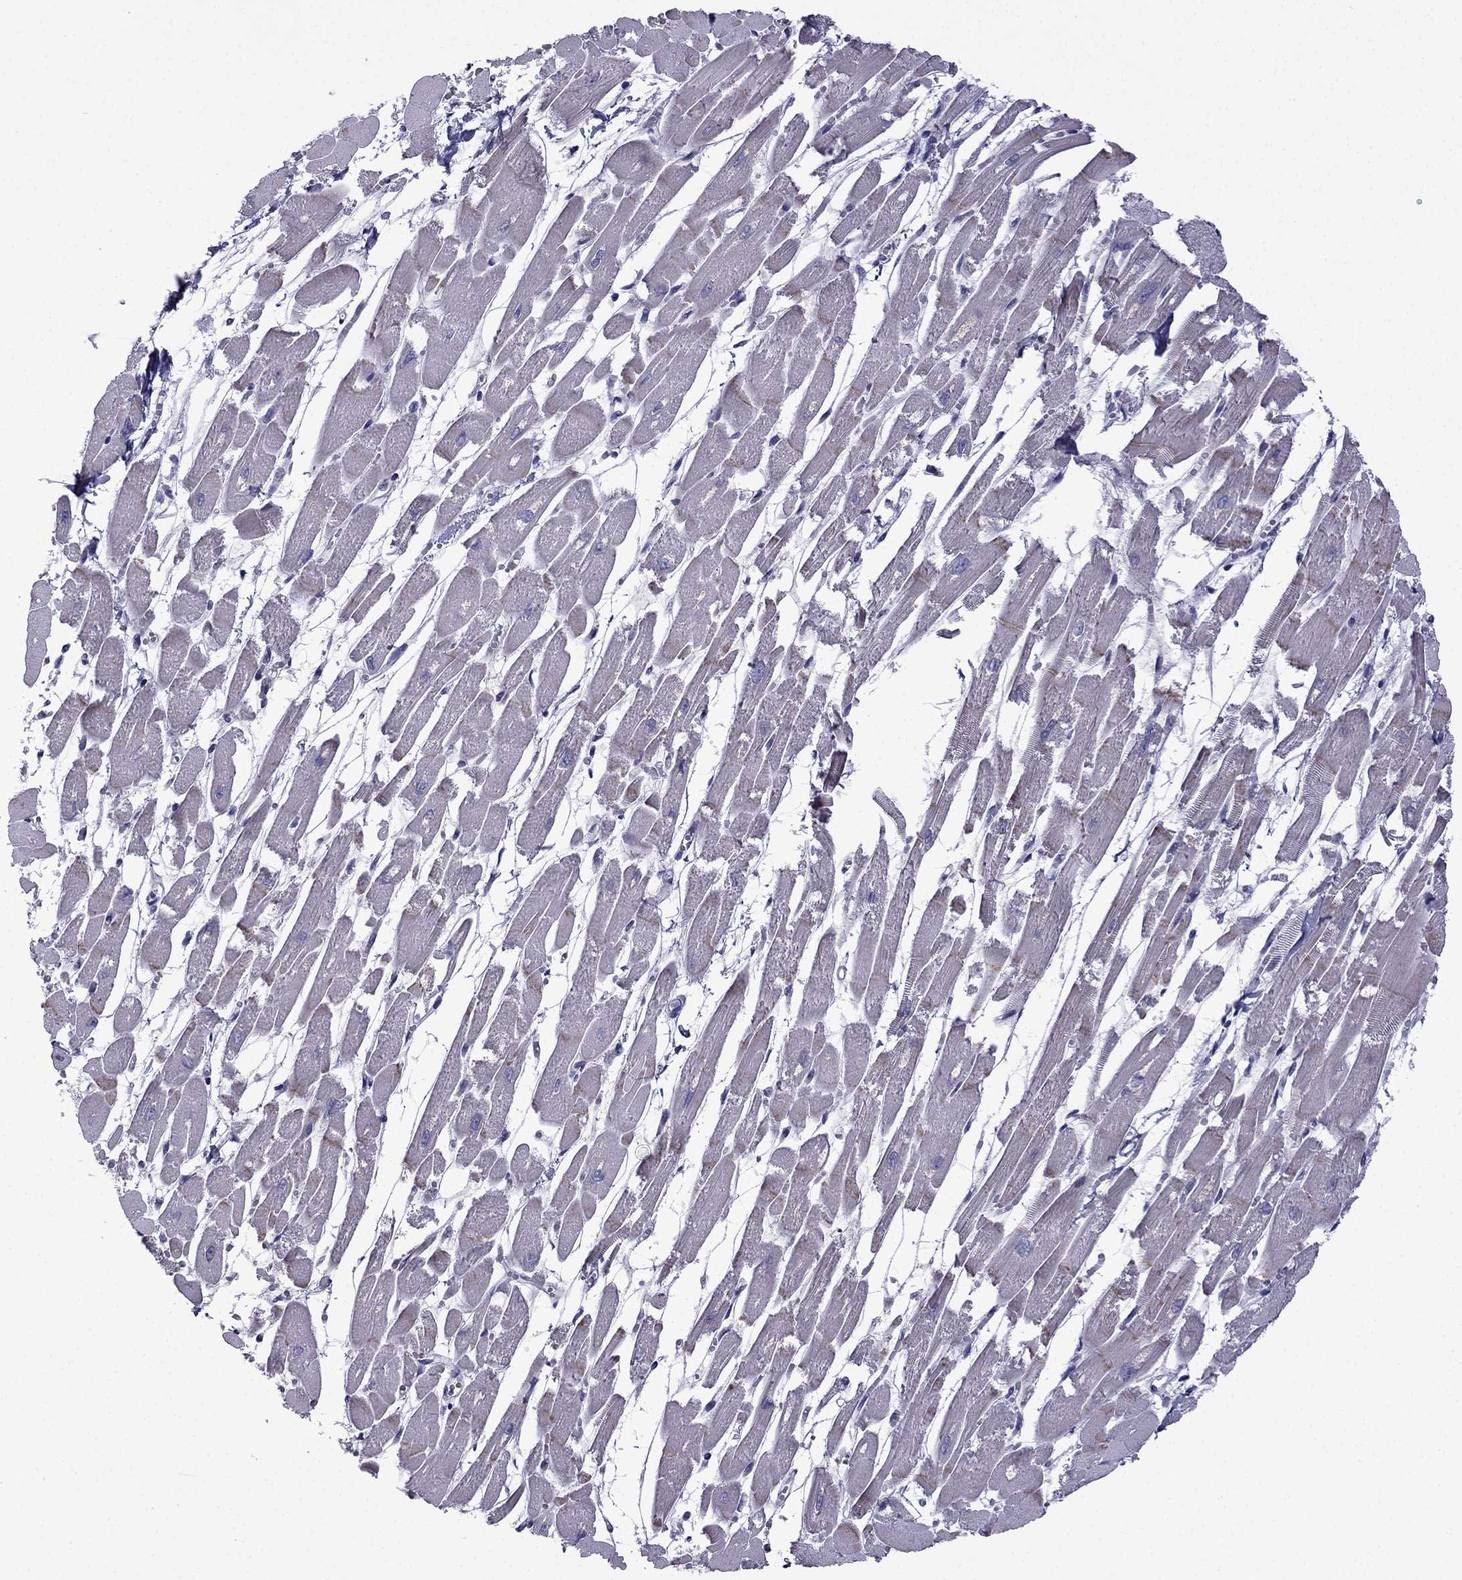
{"staining": {"intensity": "negative", "quantity": "none", "location": "none"}, "tissue": "heart muscle", "cell_type": "Cardiomyocytes", "image_type": "normal", "snomed": [{"axis": "morphology", "description": "Normal tissue, NOS"}, {"axis": "topography", "description": "Heart"}], "caption": "A high-resolution image shows immunohistochemistry staining of normal heart muscle, which displays no significant staining in cardiomyocytes.", "gene": "POM121L12", "patient": {"sex": "female", "age": 52}}